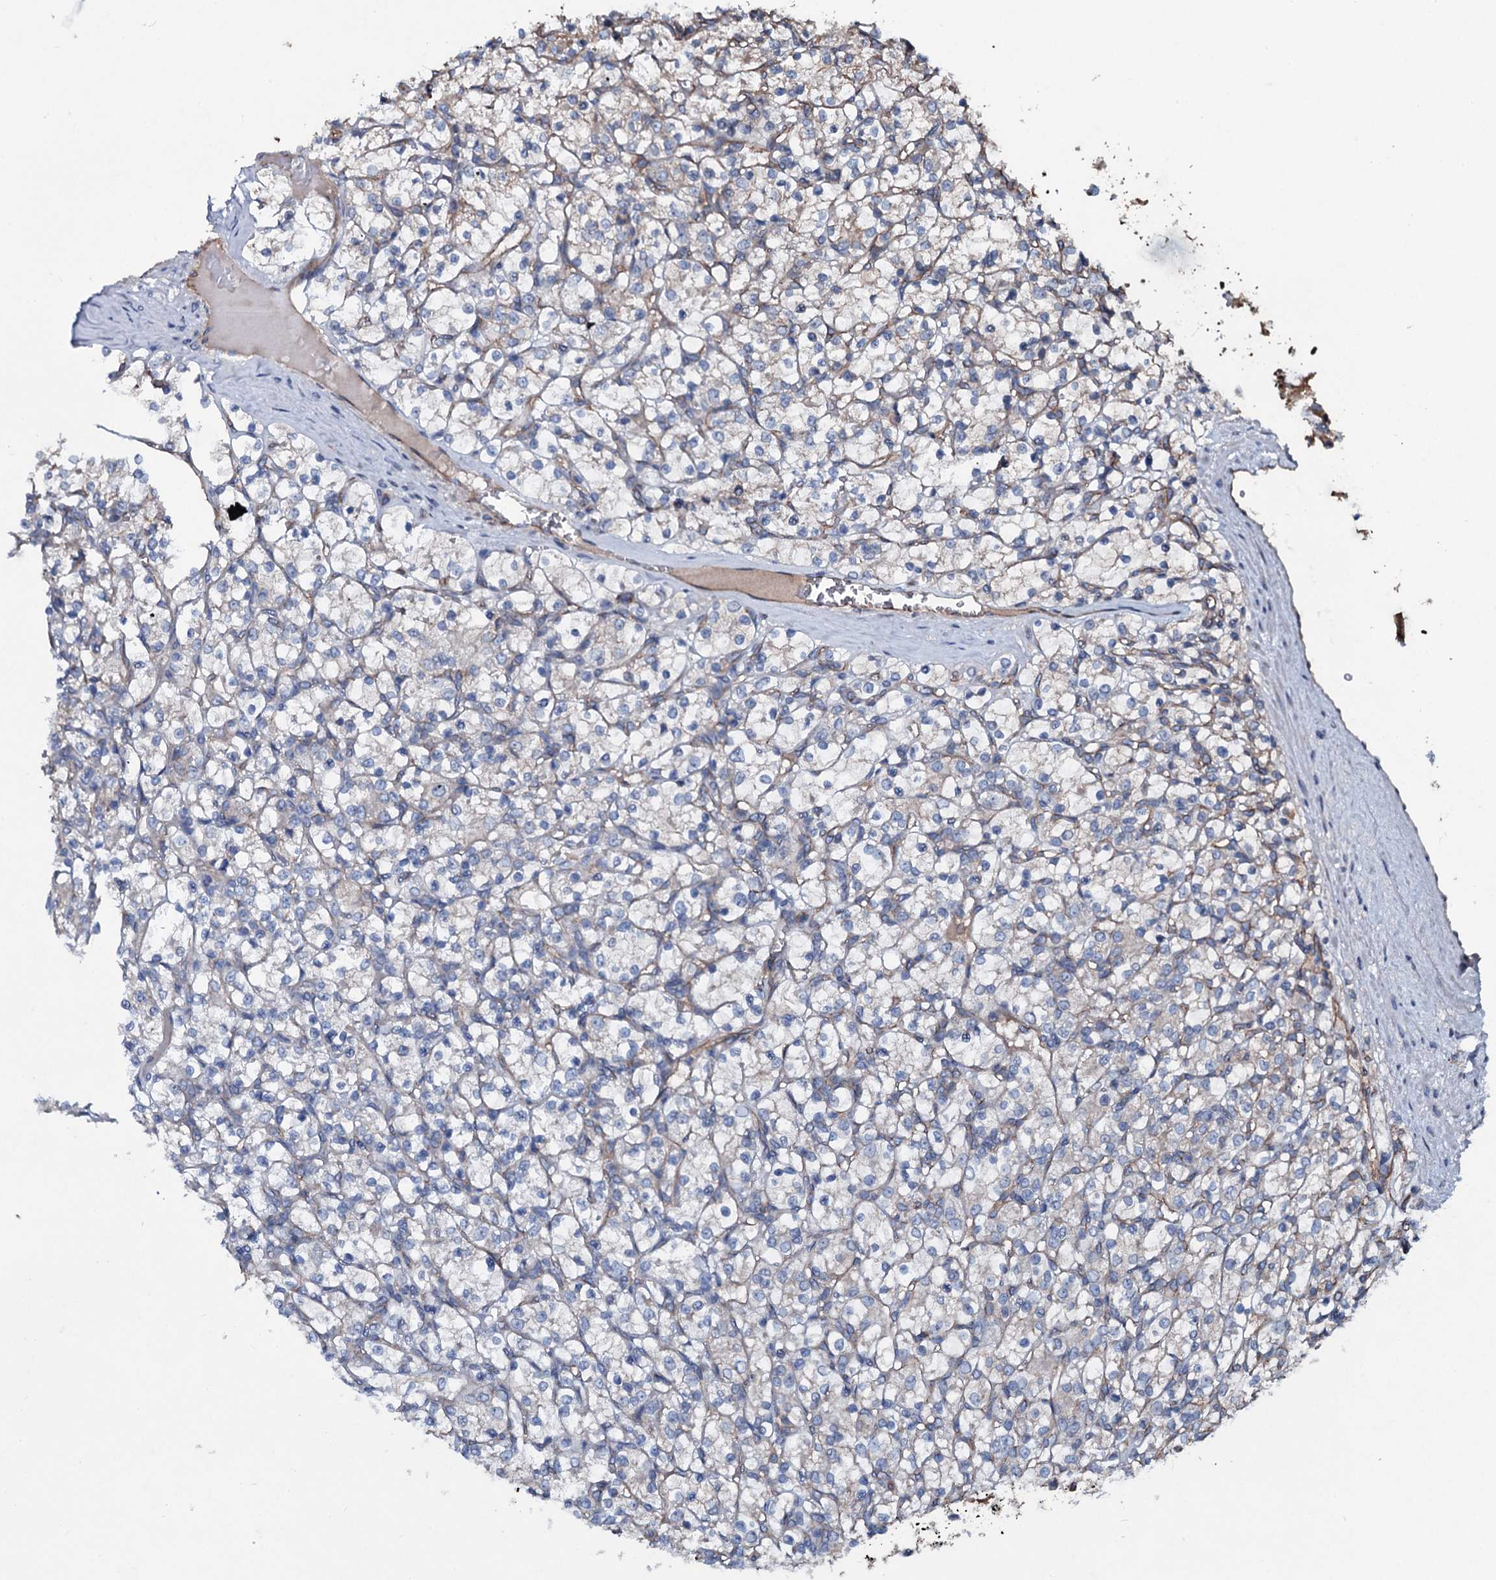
{"staining": {"intensity": "weak", "quantity": "<25%", "location": "cytoplasmic/membranous"}, "tissue": "renal cancer", "cell_type": "Tumor cells", "image_type": "cancer", "snomed": [{"axis": "morphology", "description": "Adenocarcinoma, NOS"}, {"axis": "topography", "description": "Kidney"}], "caption": "IHC micrograph of neoplastic tissue: adenocarcinoma (renal) stained with DAB demonstrates no significant protein positivity in tumor cells.", "gene": "DMAC2", "patient": {"sex": "female", "age": 69}}